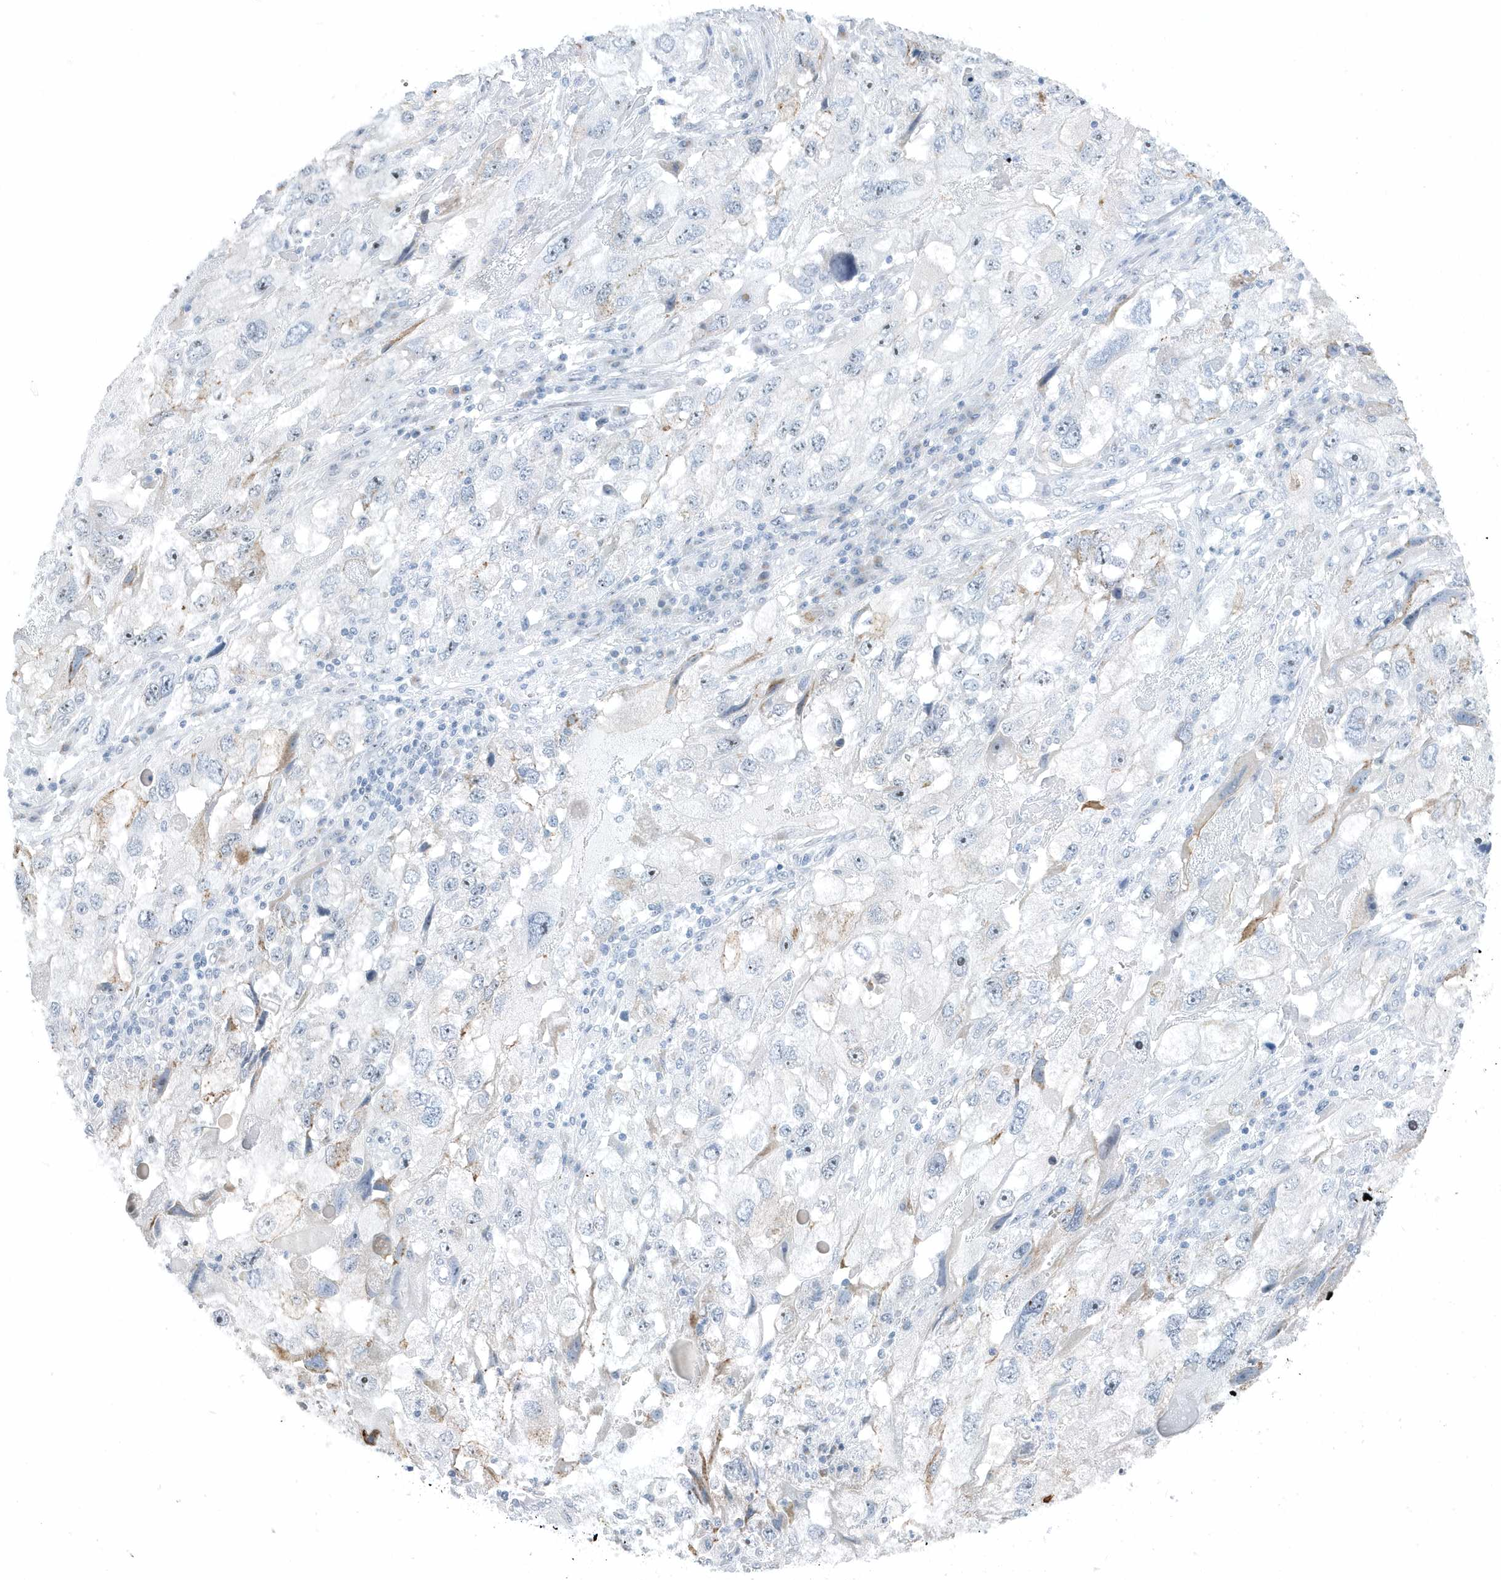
{"staining": {"intensity": "weak", "quantity": "<25%", "location": "cytoplasmic/membranous"}, "tissue": "endometrial cancer", "cell_type": "Tumor cells", "image_type": "cancer", "snomed": [{"axis": "morphology", "description": "Adenocarcinoma, NOS"}, {"axis": "topography", "description": "Endometrium"}], "caption": "This is an IHC histopathology image of adenocarcinoma (endometrial). There is no expression in tumor cells.", "gene": "RPF2", "patient": {"sex": "female", "age": 49}}